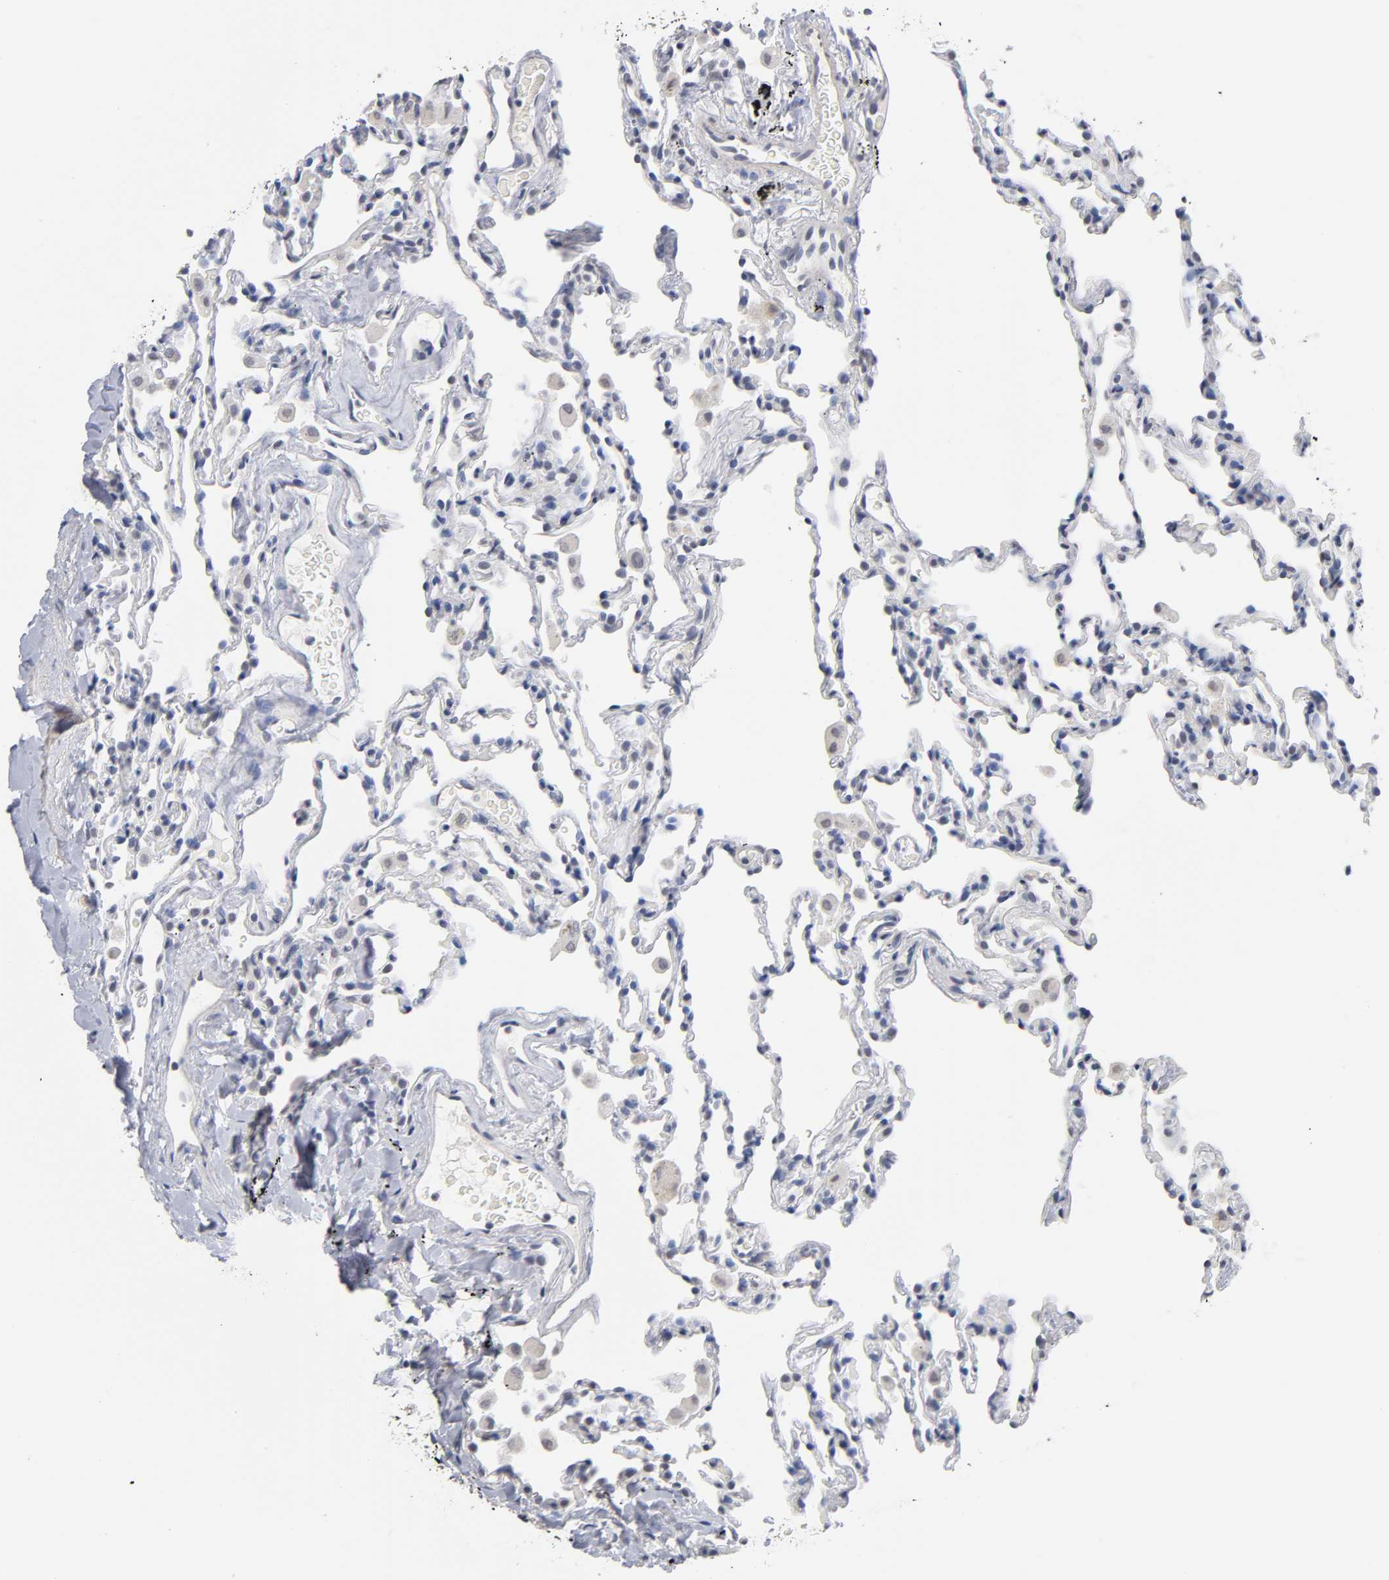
{"staining": {"intensity": "negative", "quantity": "none", "location": "none"}, "tissue": "lung", "cell_type": "Alveolar cells", "image_type": "normal", "snomed": [{"axis": "morphology", "description": "Normal tissue, NOS"}, {"axis": "morphology", "description": "Soft tissue tumor metastatic"}, {"axis": "topography", "description": "Lung"}], "caption": "Immunohistochemical staining of benign lung displays no significant staining in alveolar cells.", "gene": "CRABP2", "patient": {"sex": "male", "age": 59}}